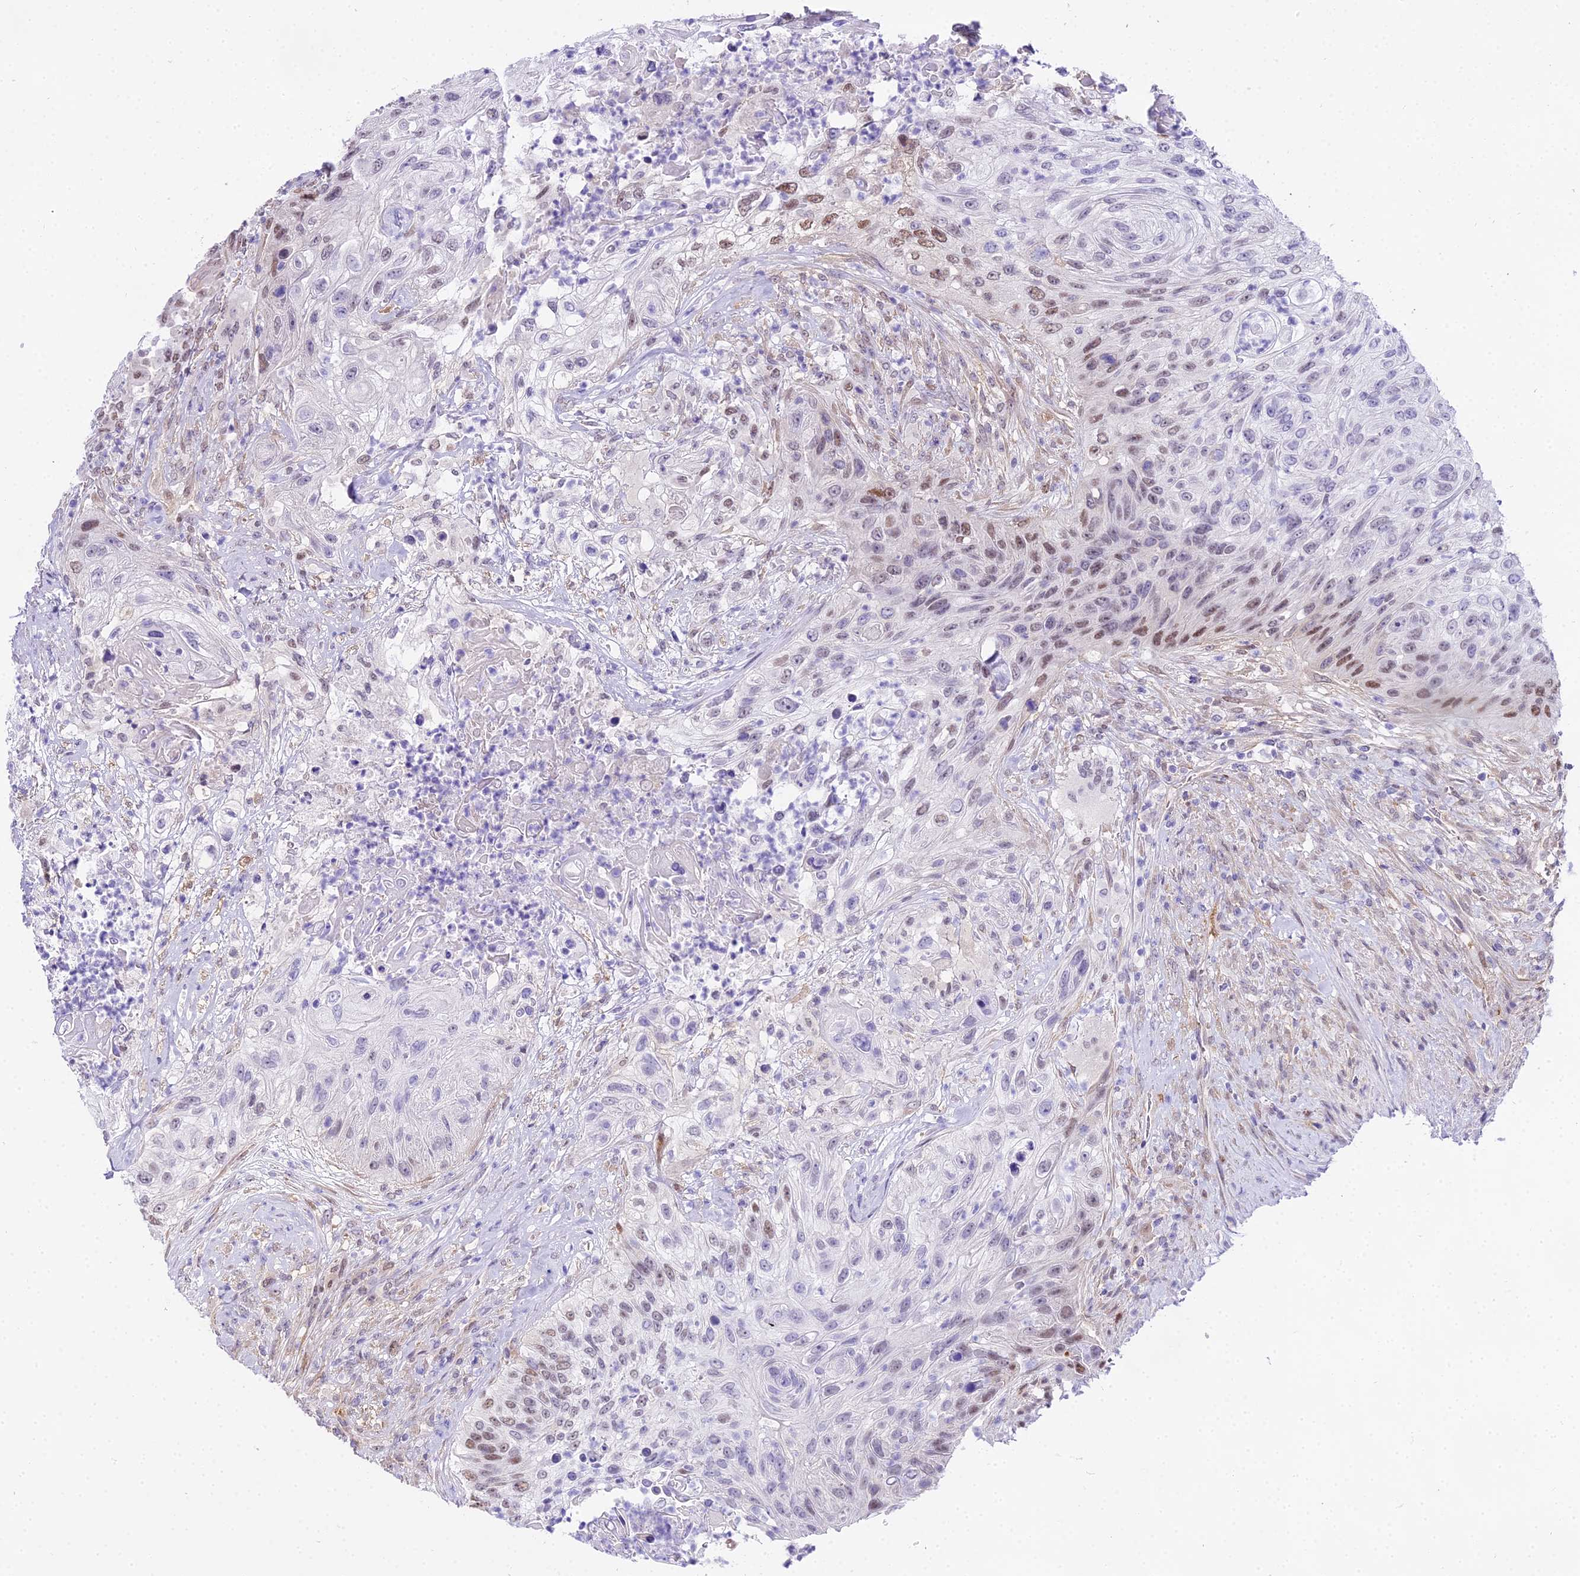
{"staining": {"intensity": "moderate", "quantity": "25%-75%", "location": "nuclear"}, "tissue": "urothelial cancer", "cell_type": "Tumor cells", "image_type": "cancer", "snomed": [{"axis": "morphology", "description": "Urothelial carcinoma, High grade"}, {"axis": "topography", "description": "Urinary bladder"}], "caption": "There is medium levels of moderate nuclear positivity in tumor cells of high-grade urothelial carcinoma, as demonstrated by immunohistochemical staining (brown color).", "gene": "MAT2A", "patient": {"sex": "female", "age": 60}}